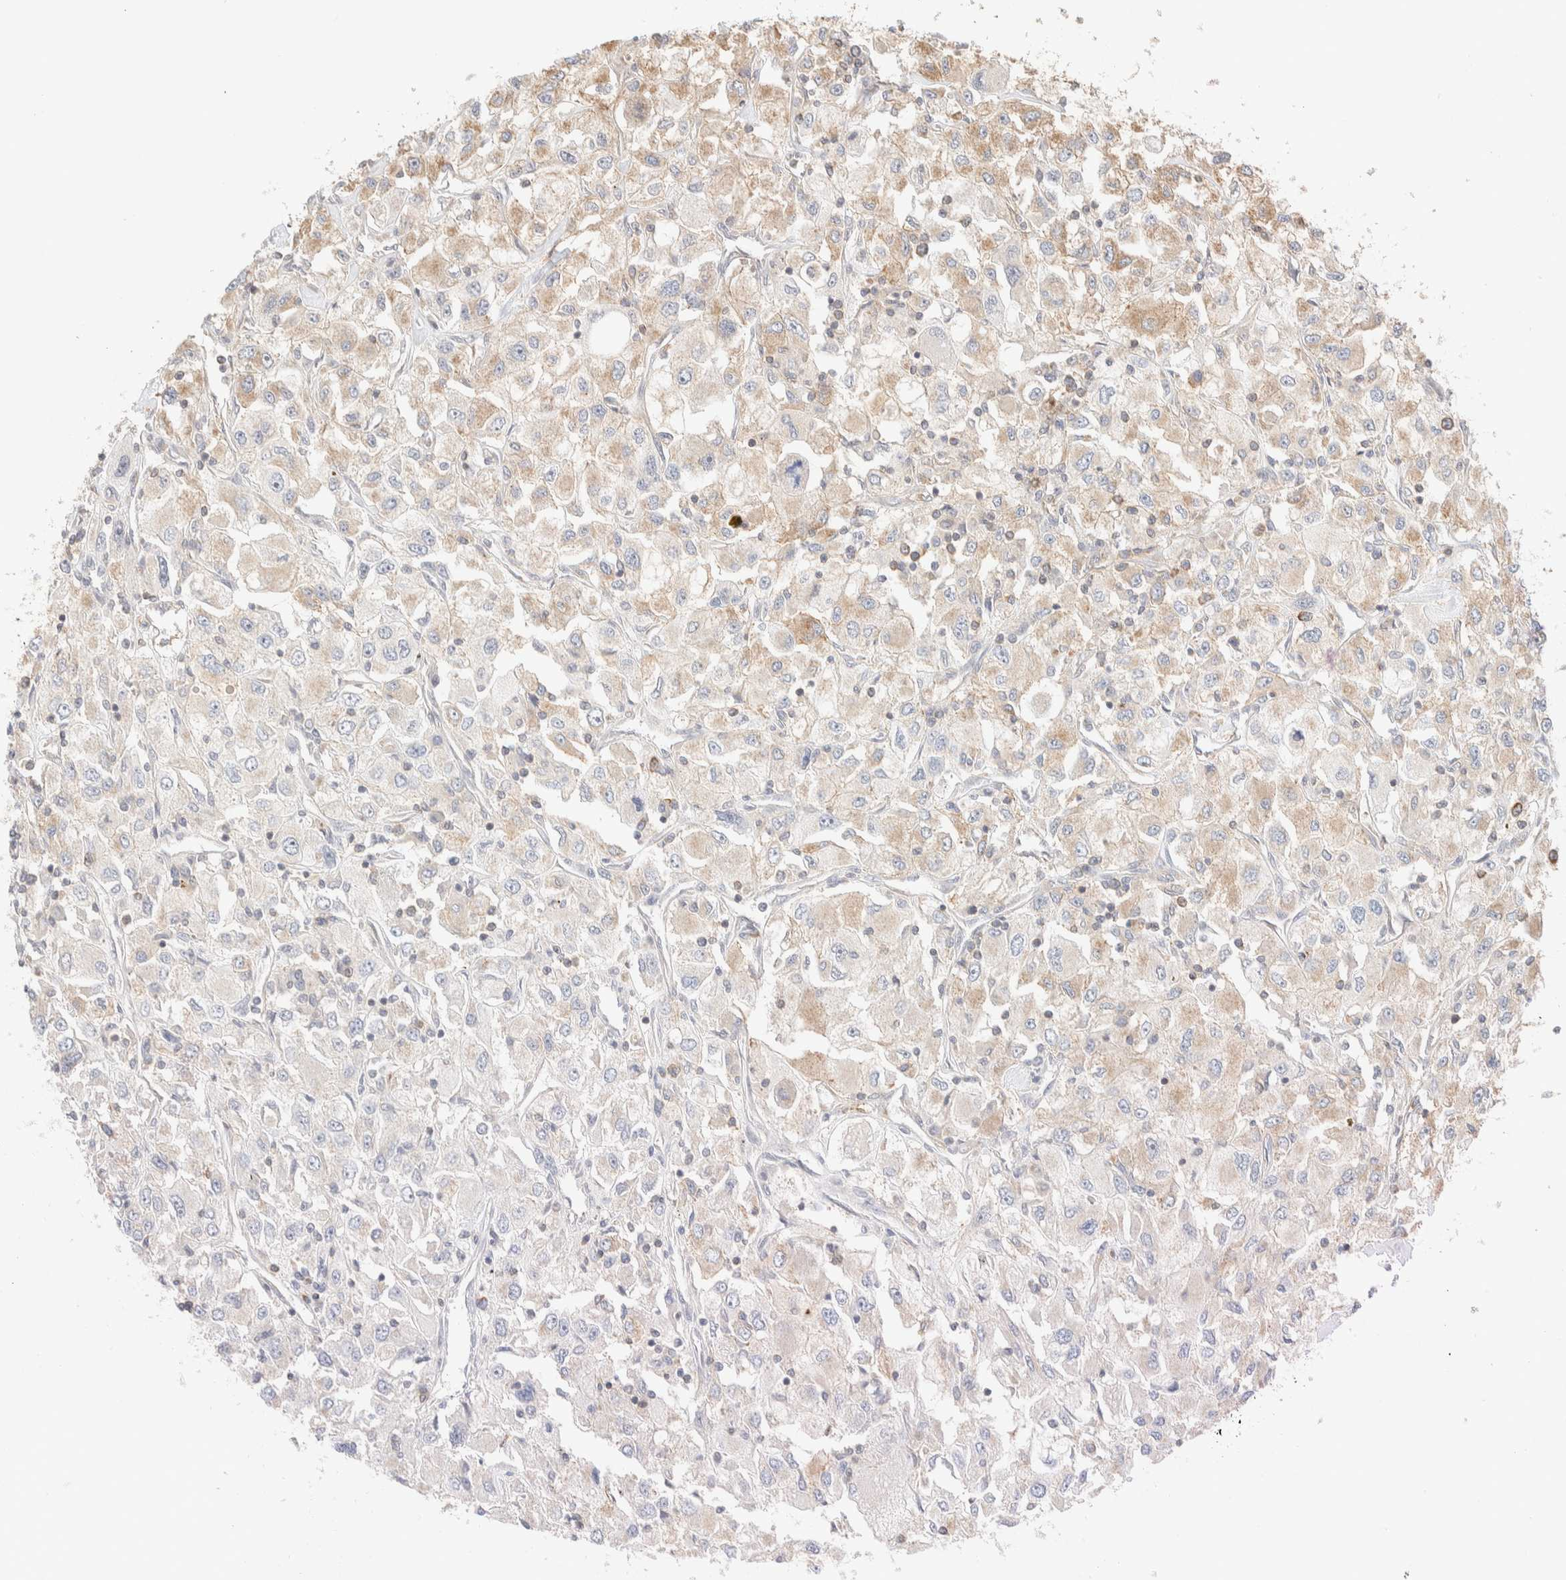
{"staining": {"intensity": "weak", "quantity": "25%-75%", "location": "cytoplasmic/membranous"}, "tissue": "renal cancer", "cell_type": "Tumor cells", "image_type": "cancer", "snomed": [{"axis": "morphology", "description": "Adenocarcinoma, NOS"}, {"axis": "topography", "description": "Kidney"}], "caption": "The photomicrograph shows staining of renal adenocarcinoma, revealing weak cytoplasmic/membranous protein expression (brown color) within tumor cells.", "gene": "TBC1D8B", "patient": {"sex": "female", "age": 52}}